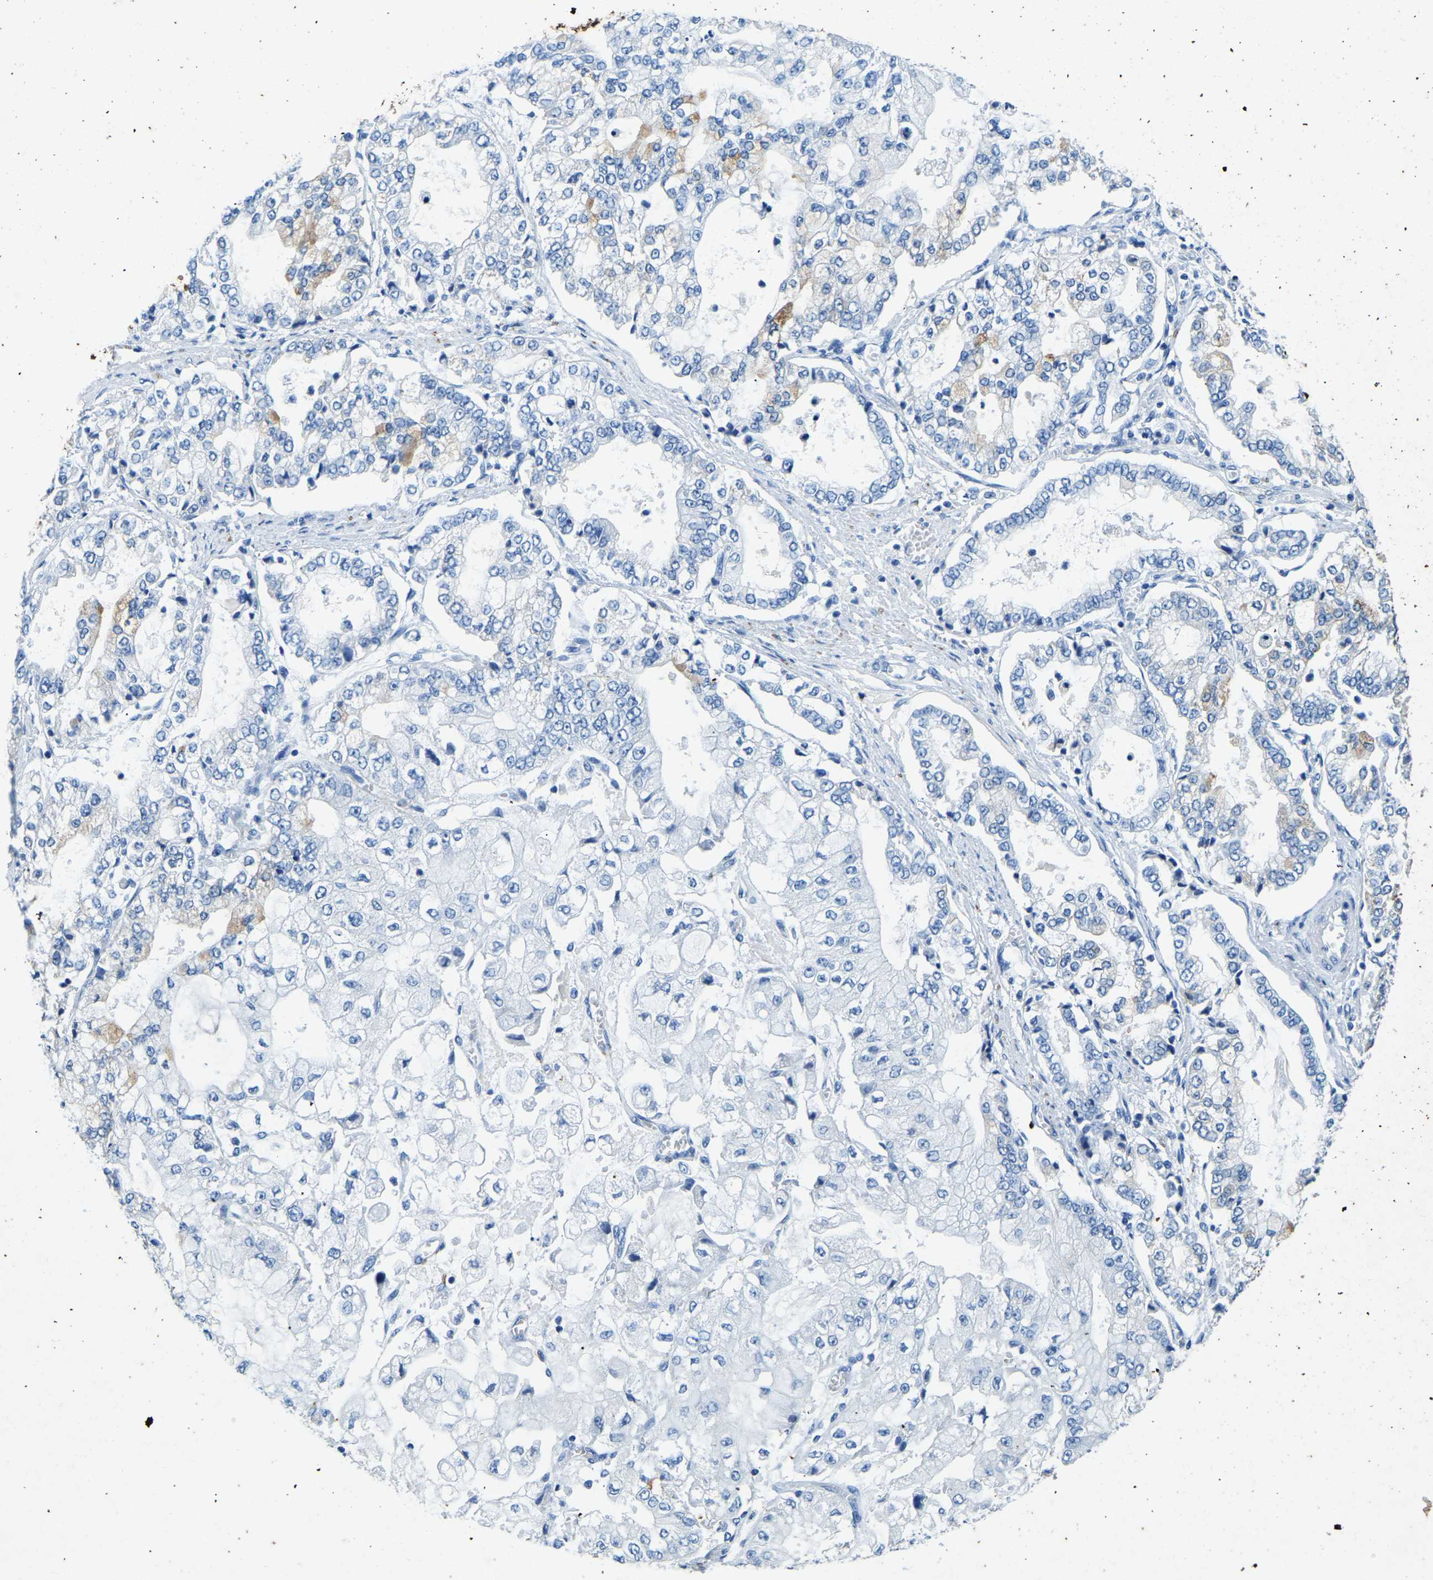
{"staining": {"intensity": "negative", "quantity": "none", "location": "none"}, "tissue": "stomach cancer", "cell_type": "Tumor cells", "image_type": "cancer", "snomed": [{"axis": "morphology", "description": "Adenocarcinoma, NOS"}, {"axis": "topography", "description": "Stomach"}], "caption": "Adenocarcinoma (stomach) was stained to show a protein in brown. There is no significant expression in tumor cells.", "gene": "UBN2", "patient": {"sex": "male", "age": 76}}